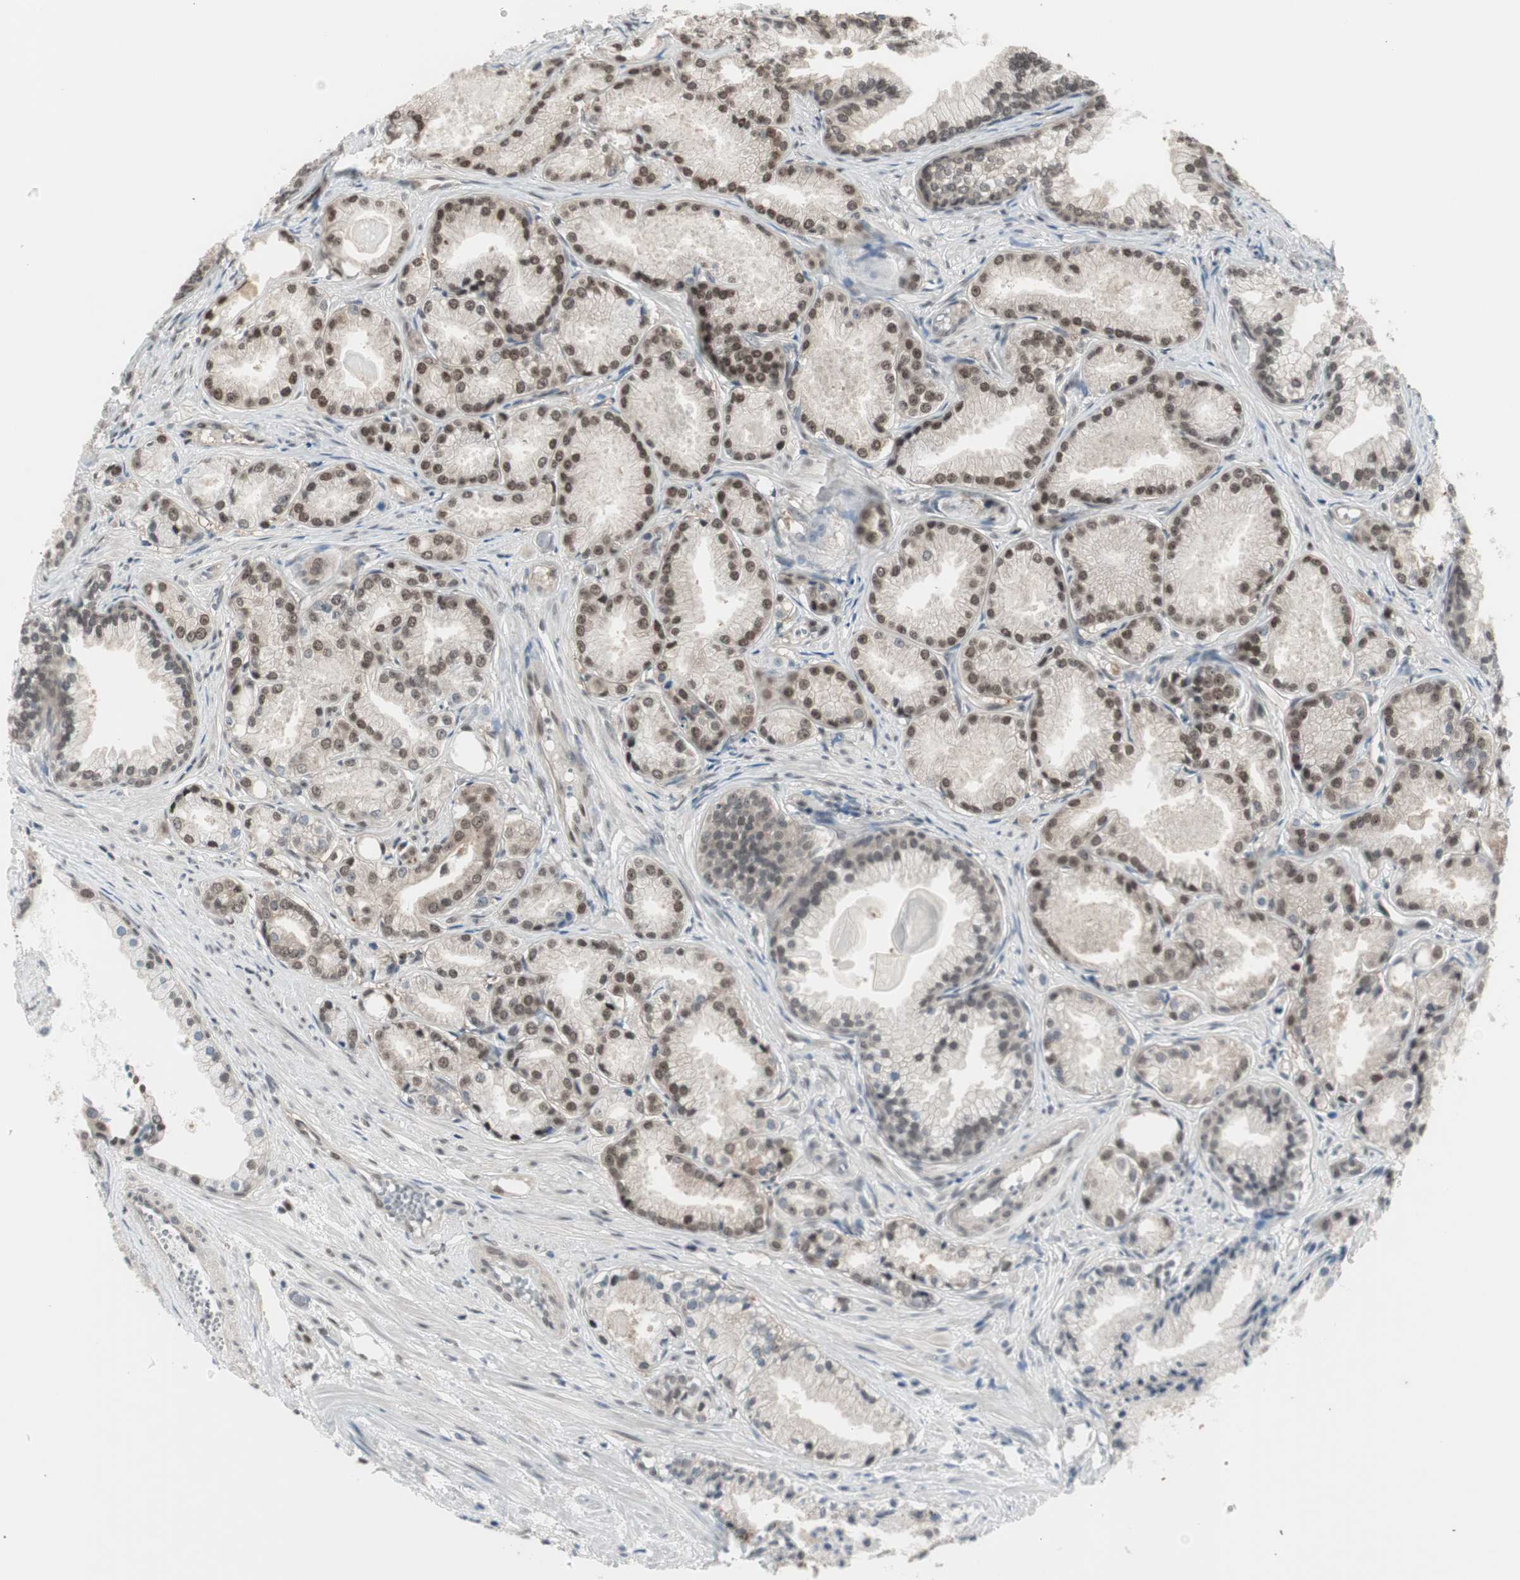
{"staining": {"intensity": "moderate", "quantity": ">75%", "location": "nuclear"}, "tissue": "prostate cancer", "cell_type": "Tumor cells", "image_type": "cancer", "snomed": [{"axis": "morphology", "description": "Adenocarcinoma, Low grade"}, {"axis": "topography", "description": "Prostate"}], "caption": "A brown stain labels moderate nuclear expression of a protein in low-grade adenocarcinoma (prostate) tumor cells.", "gene": "LONP2", "patient": {"sex": "male", "age": 72}}